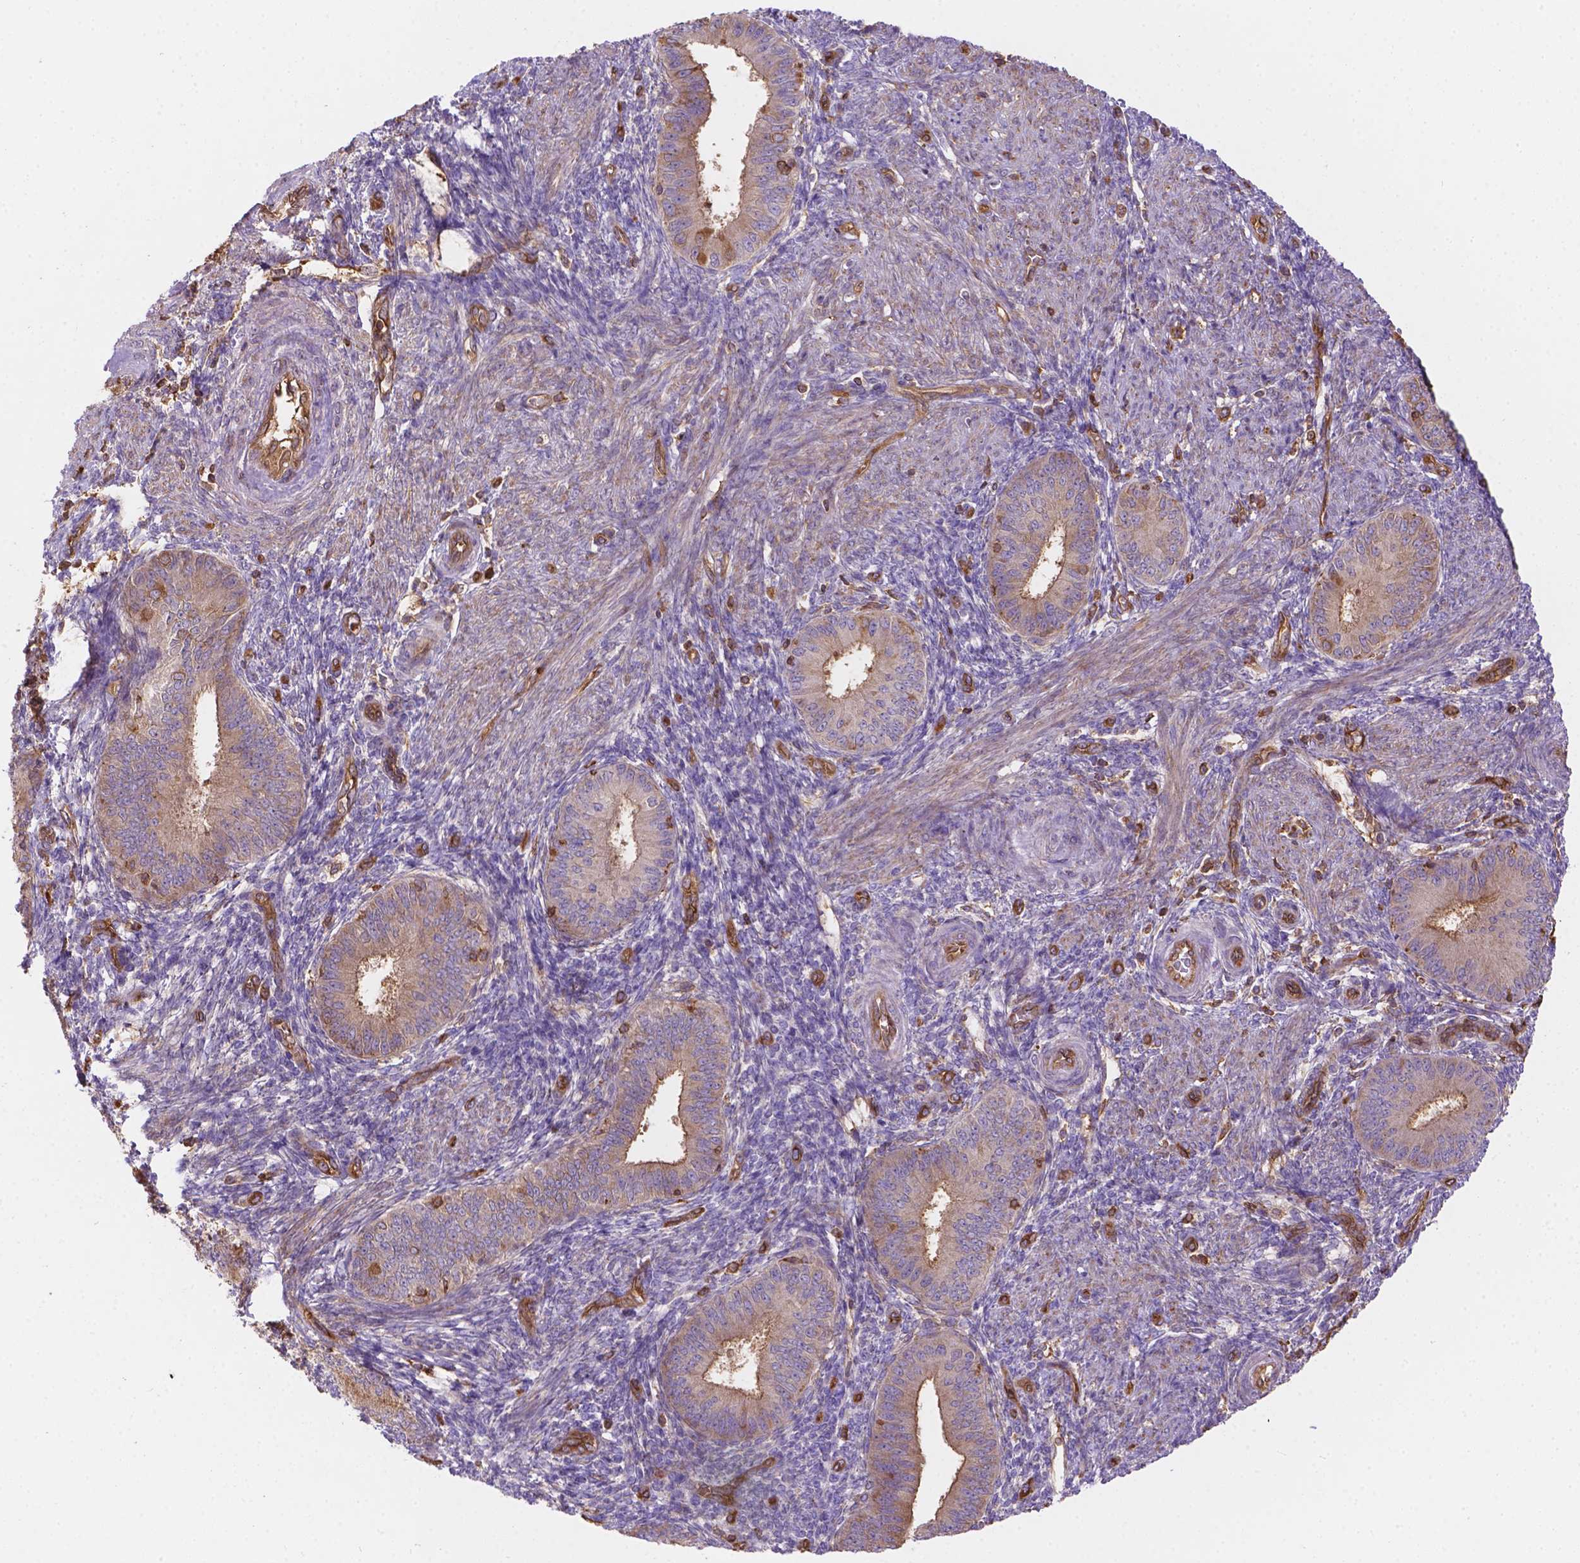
{"staining": {"intensity": "negative", "quantity": "none", "location": "none"}, "tissue": "endometrium", "cell_type": "Cells in endometrial stroma", "image_type": "normal", "snomed": [{"axis": "morphology", "description": "Normal tissue, NOS"}, {"axis": "topography", "description": "Endometrium"}], "caption": "A histopathology image of human endometrium is negative for staining in cells in endometrial stroma. (DAB immunohistochemistry, high magnification).", "gene": "DMWD", "patient": {"sex": "female", "age": 39}}